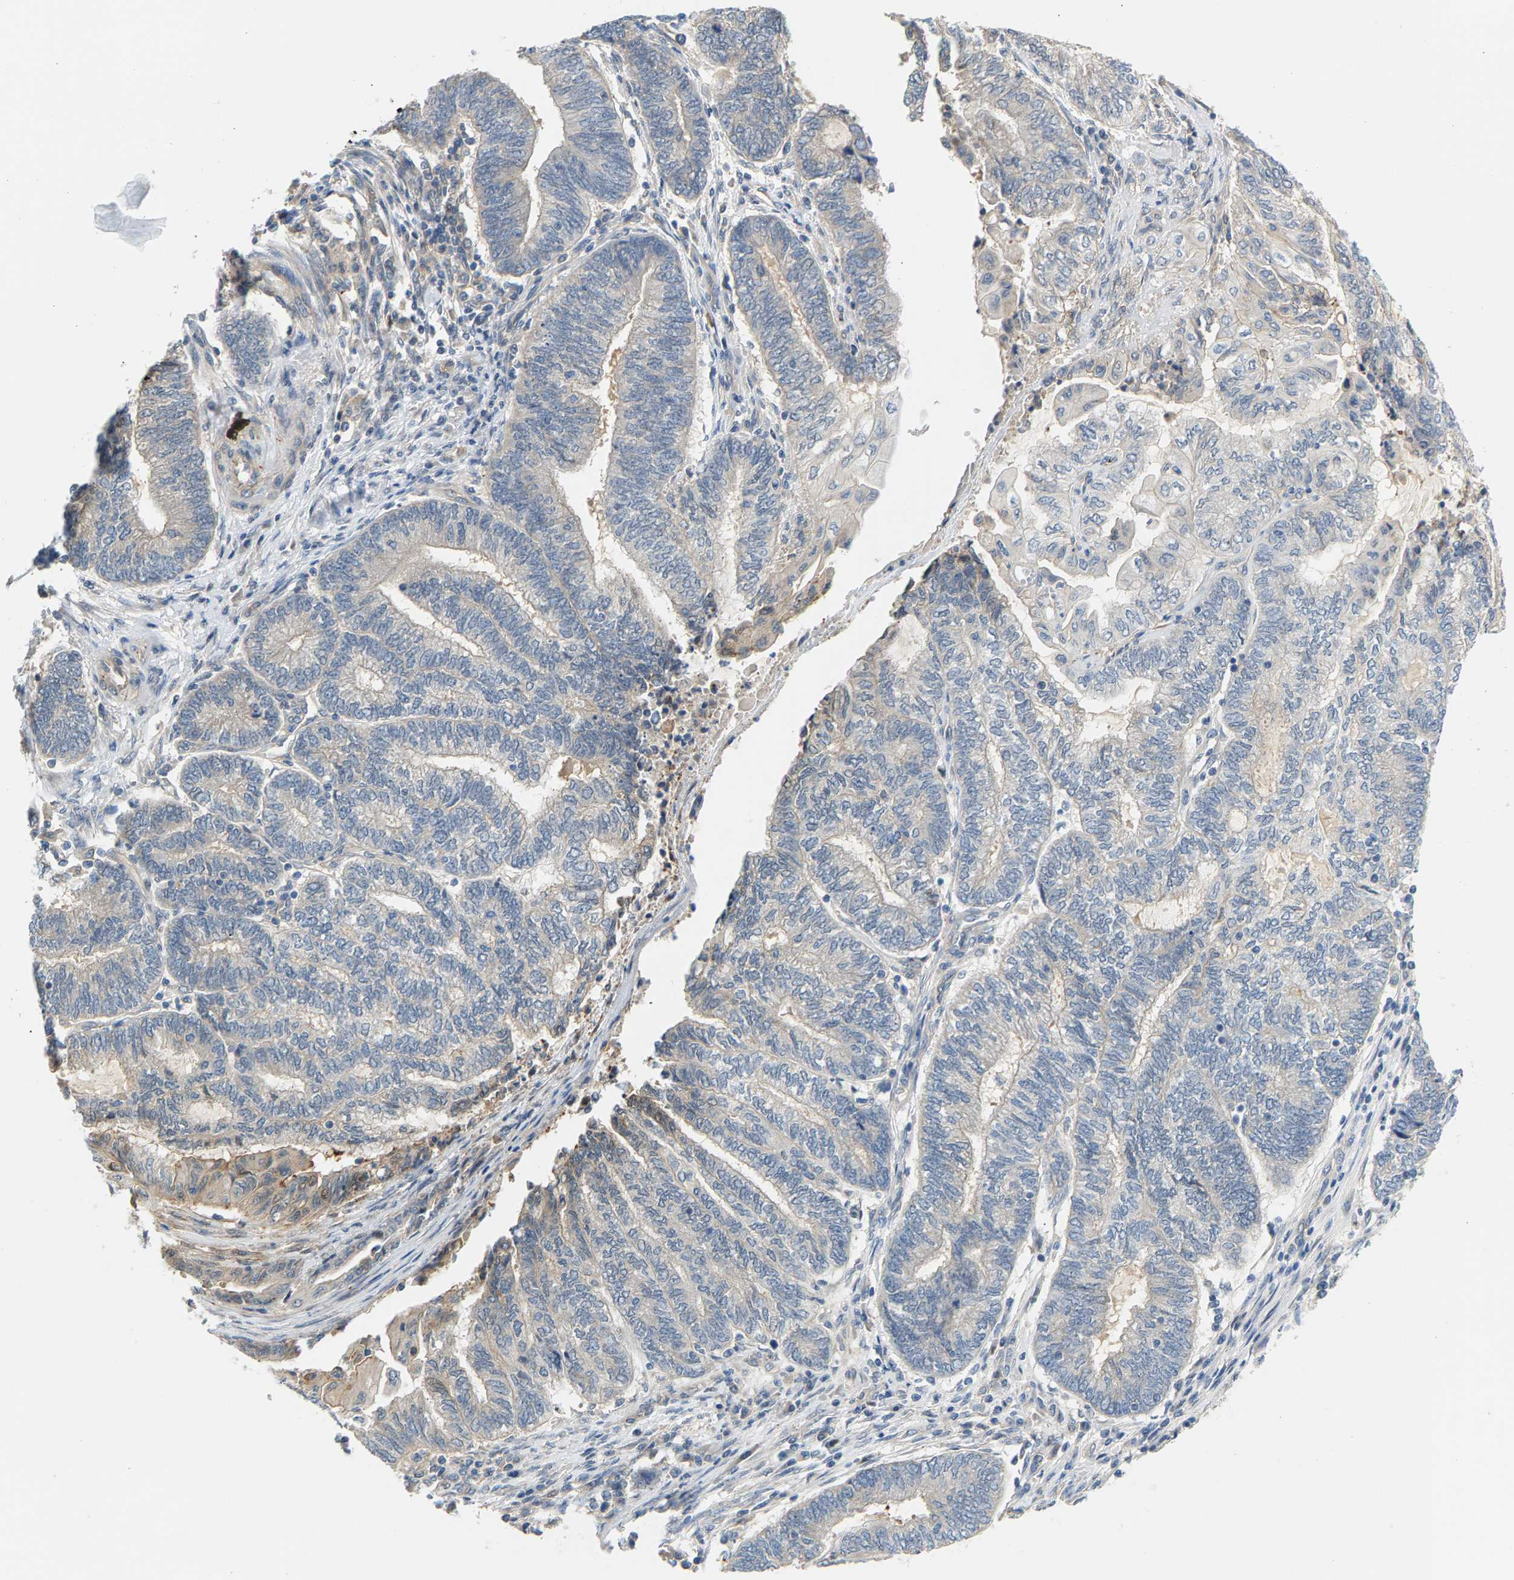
{"staining": {"intensity": "weak", "quantity": "<25%", "location": "cytoplasmic/membranous"}, "tissue": "endometrial cancer", "cell_type": "Tumor cells", "image_type": "cancer", "snomed": [{"axis": "morphology", "description": "Adenocarcinoma, NOS"}, {"axis": "topography", "description": "Uterus"}, {"axis": "topography", "description": "Endometrium"}], "caption": "The image displays no staining of tumor cells in endometrial cancer.", "gene": "KRTAP27-1", "patient": {"sex": "female", "age": 70}}